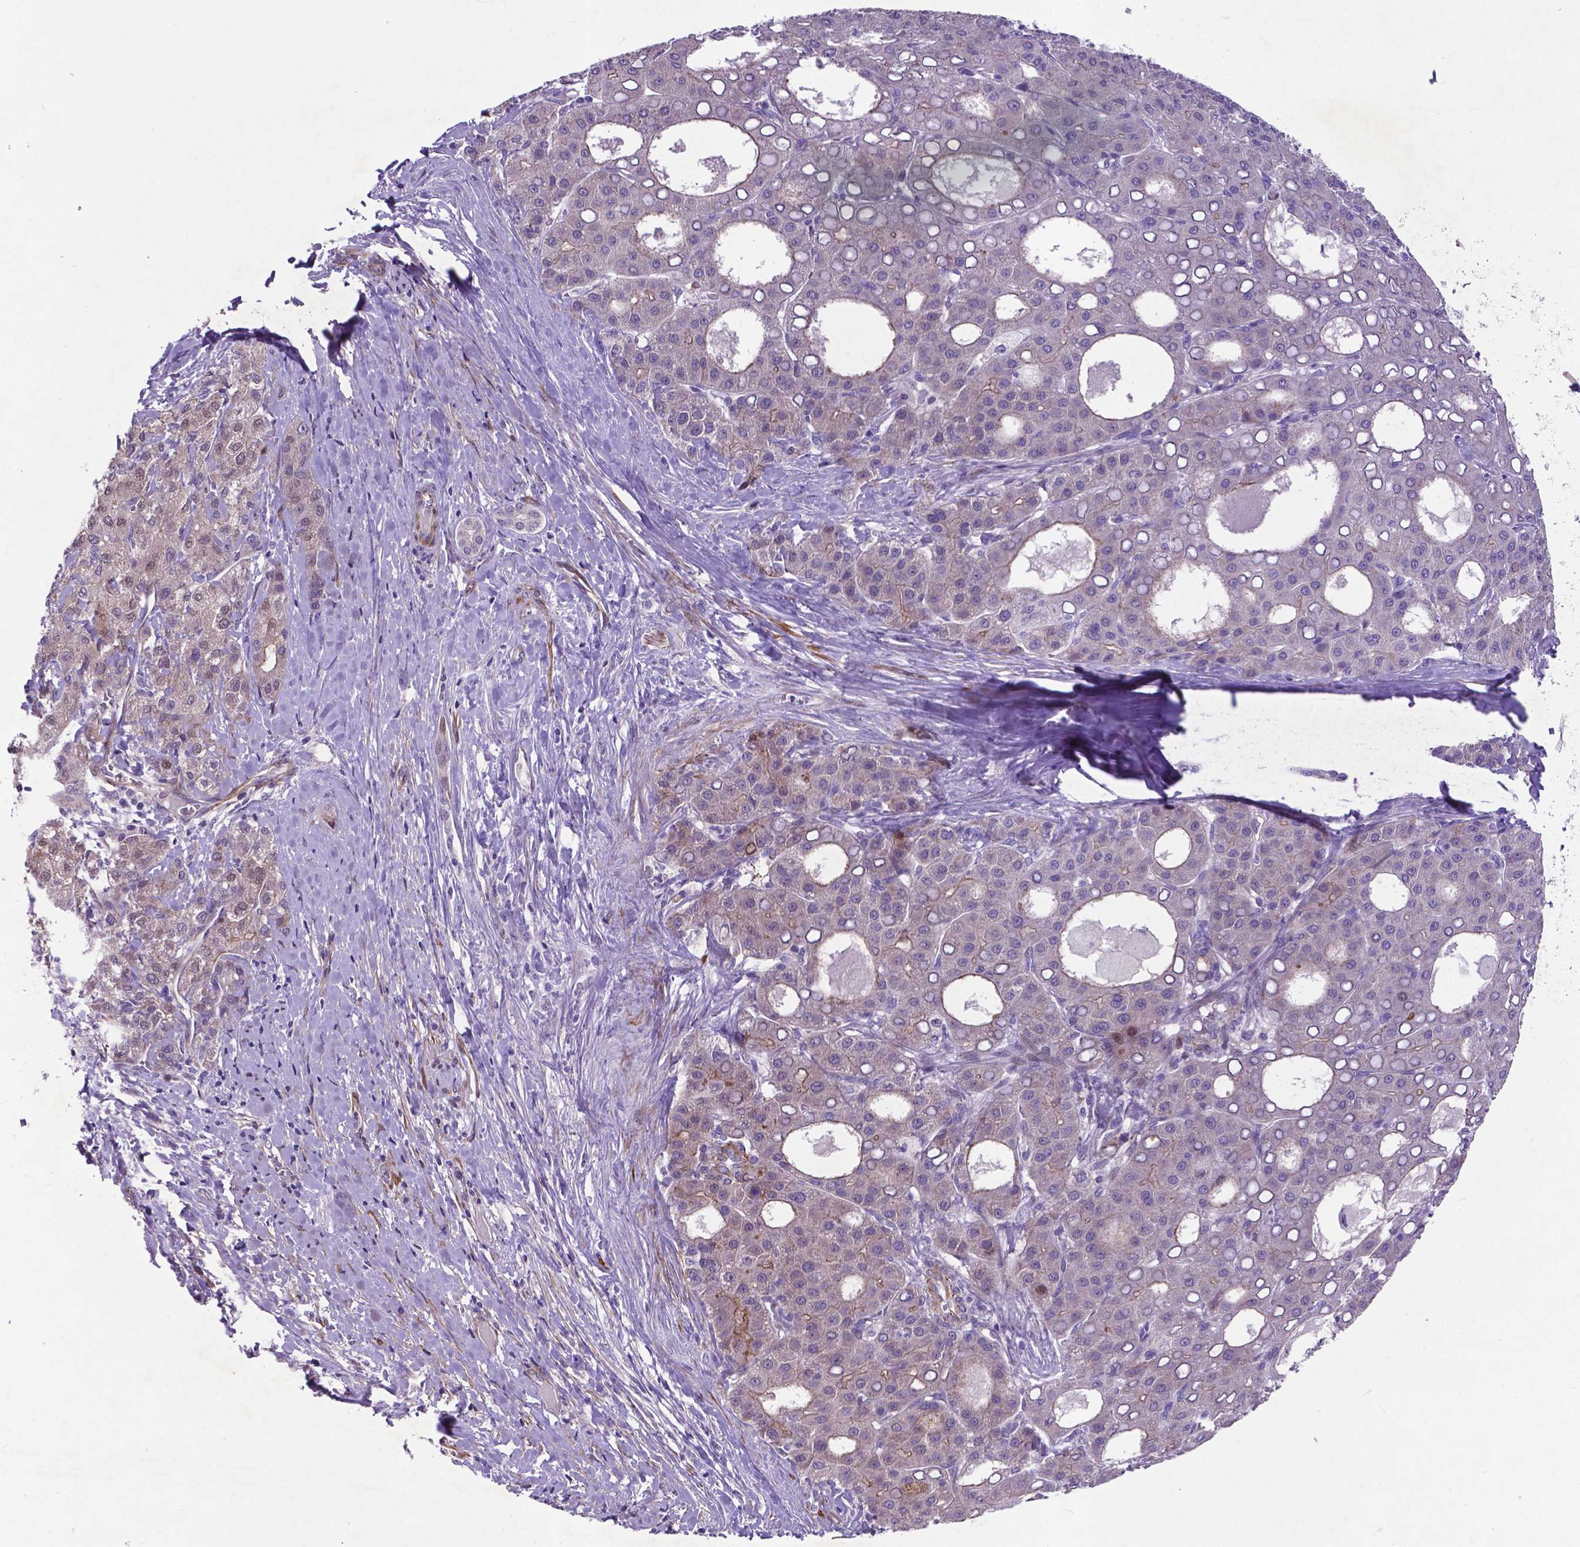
{"staining": {"intensity": "negative", "quantity": "none", "location": "none"}, "tissue": "liver cancer", "cell_type": "Tumor cells", "image_type": "cancer", "snomed": [{"axis": "morphology", "description": "Carcinoma, Hepatocellular, NOS"}, {"axis": "topography", "description": "Liver"}], "caption": "The histopathology image displays no significant positivity in tumor cells of liver cancer (hepatocellular carcinoma).", "gene": "PFKFB4", "patient": {"sex": "male", "age": 65}}